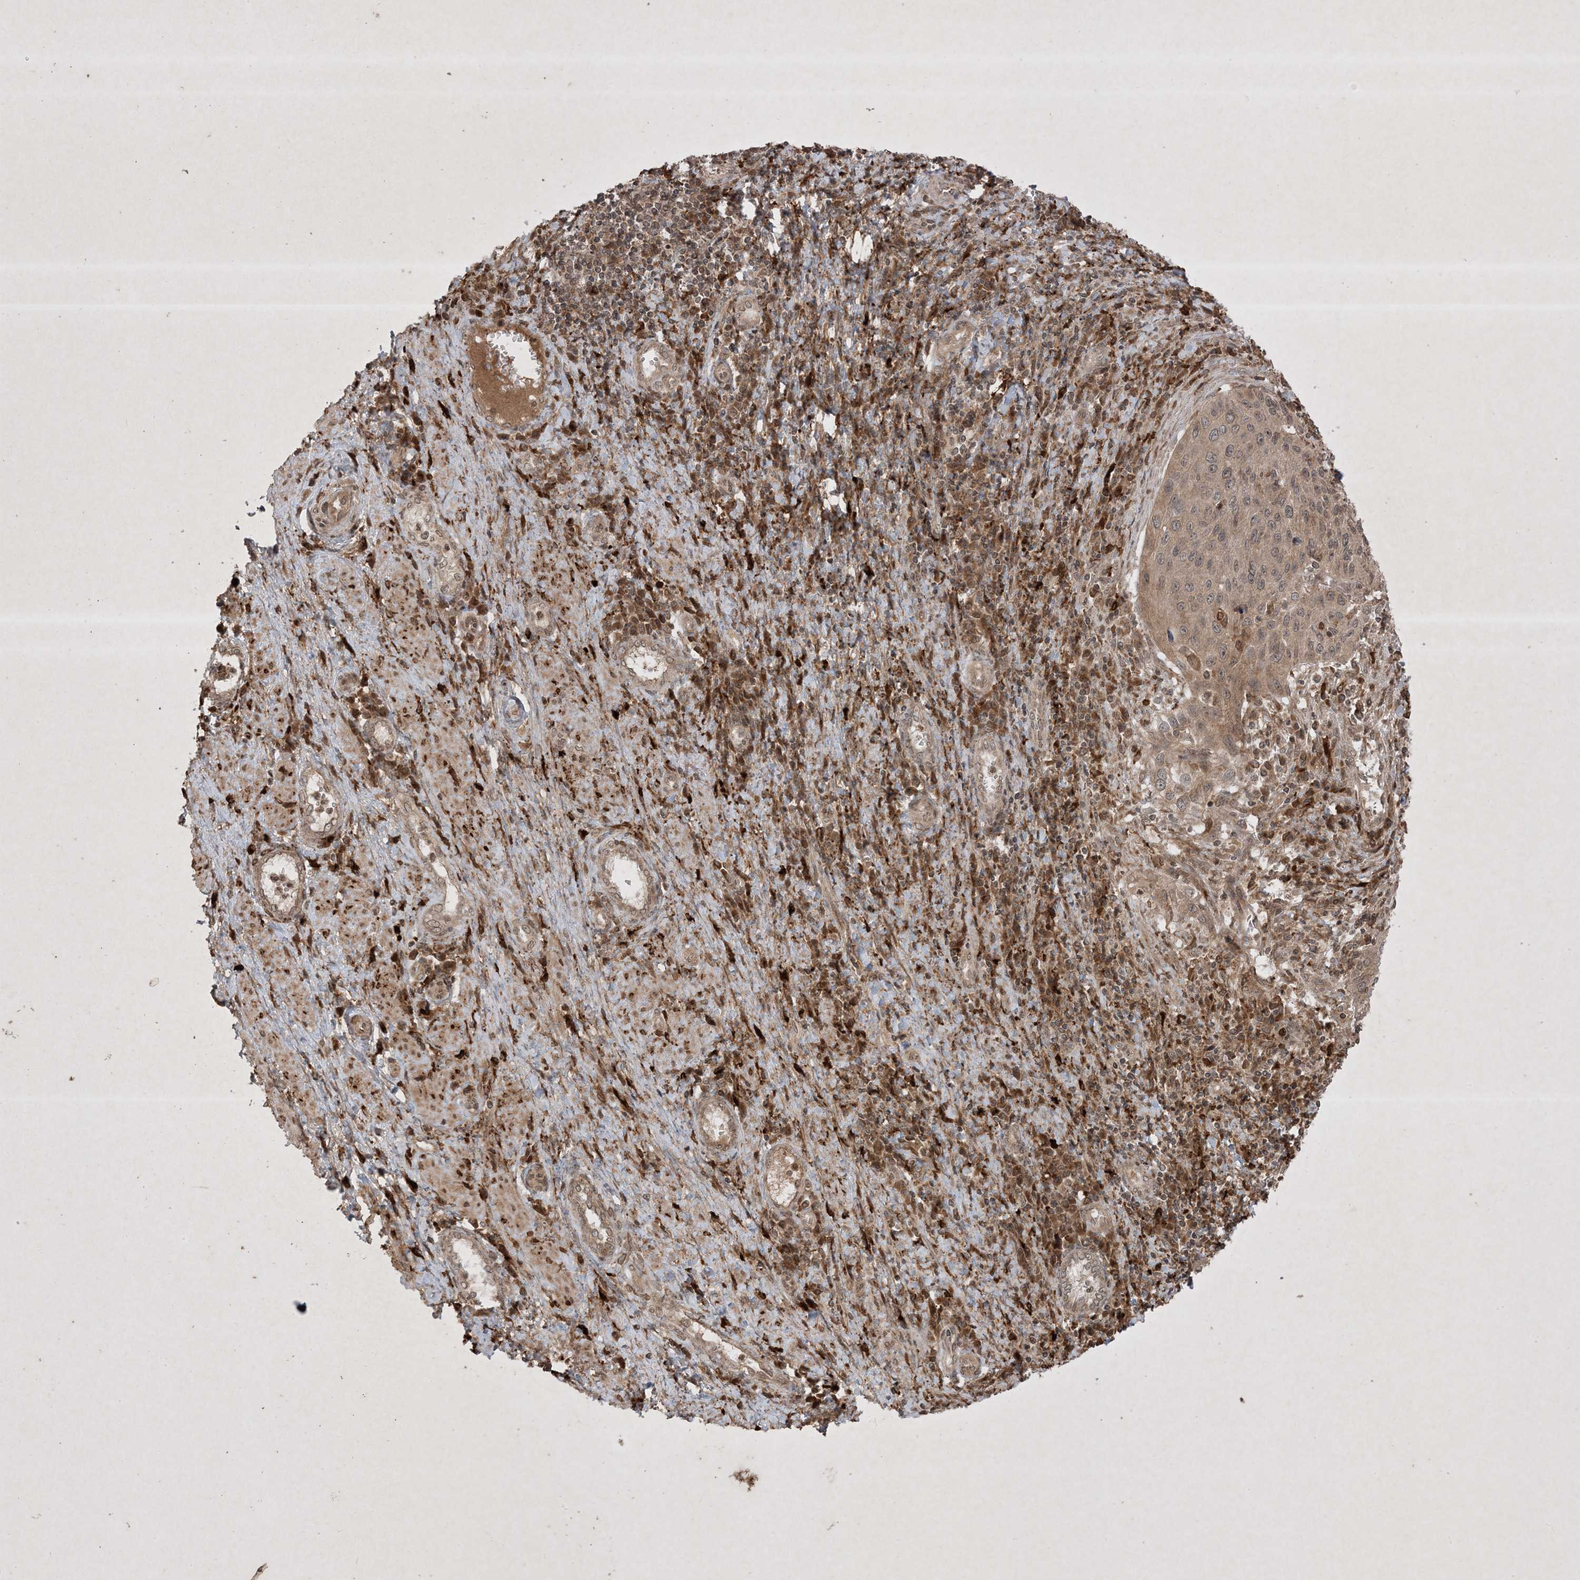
{"staining": {"intensity": "weak", "quantity": ">75%", "location": "cytoplasmic/membranous"}, "tissue": "cervical cancer", "cell_type": "Tumor cells", "image_type": "cancer", "snomed": [{"axis": "morphology", "description": "Squamous cell carcinoma, NOS"}, {"axis": "topography", "description": "Cervix"}], "caption": "Brown immunohistochemical staining in human cervical cancer (squamous cell carcinoma) demonstrates weak cytoplasmic/membranous positivity in about >75% of tumor cells. (Stains: DAB in brown, nuclei in blue, Microscopy: brightfield microscopy at high magnification).", "gene": "PTK6", "patient": {"sex": "female", "age": 32}}